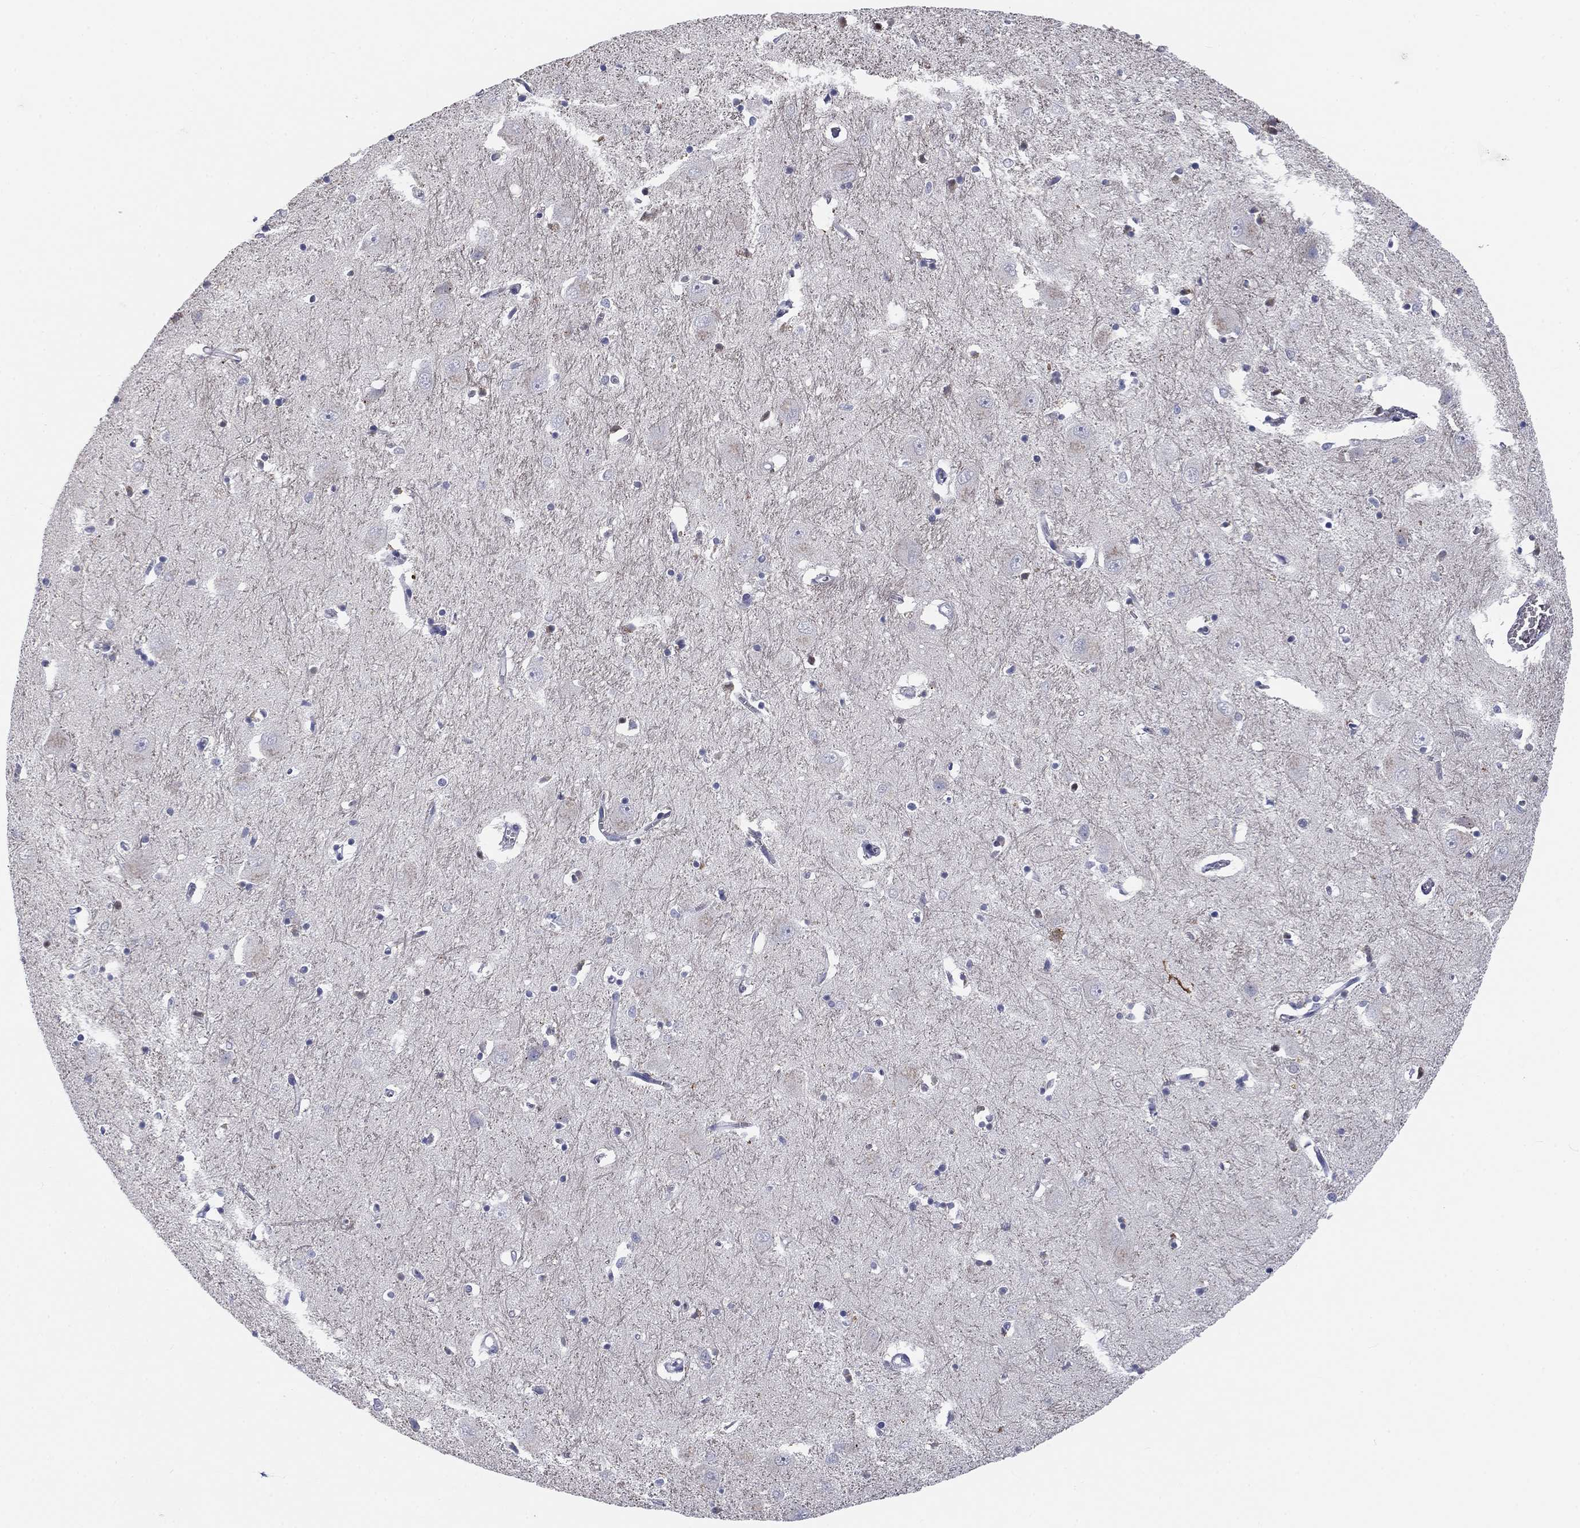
{"staining": {"intensity": "negative", "quantity": "none", "location": "none"}, "tissue": "caudate", "cell_type": "Glial cells", "image_type": "normal", "snomed": [{"axis": "morphology", "description": "Normal tissue, NOS"}, {"axis": "topography", "description": "Lateral ventricle wall"}], "caption": "DAB (3,3'-diaminobenzidine) immunohistochemical staining of benign caudate displays no significant expression in glial cells. Brightfield microscopy of IHC stained with DAB (brown) and hematoxylin (blue), captured at high magnification.", "gene": "CALB1", "patient": {"sex": "male", "age": 54}}